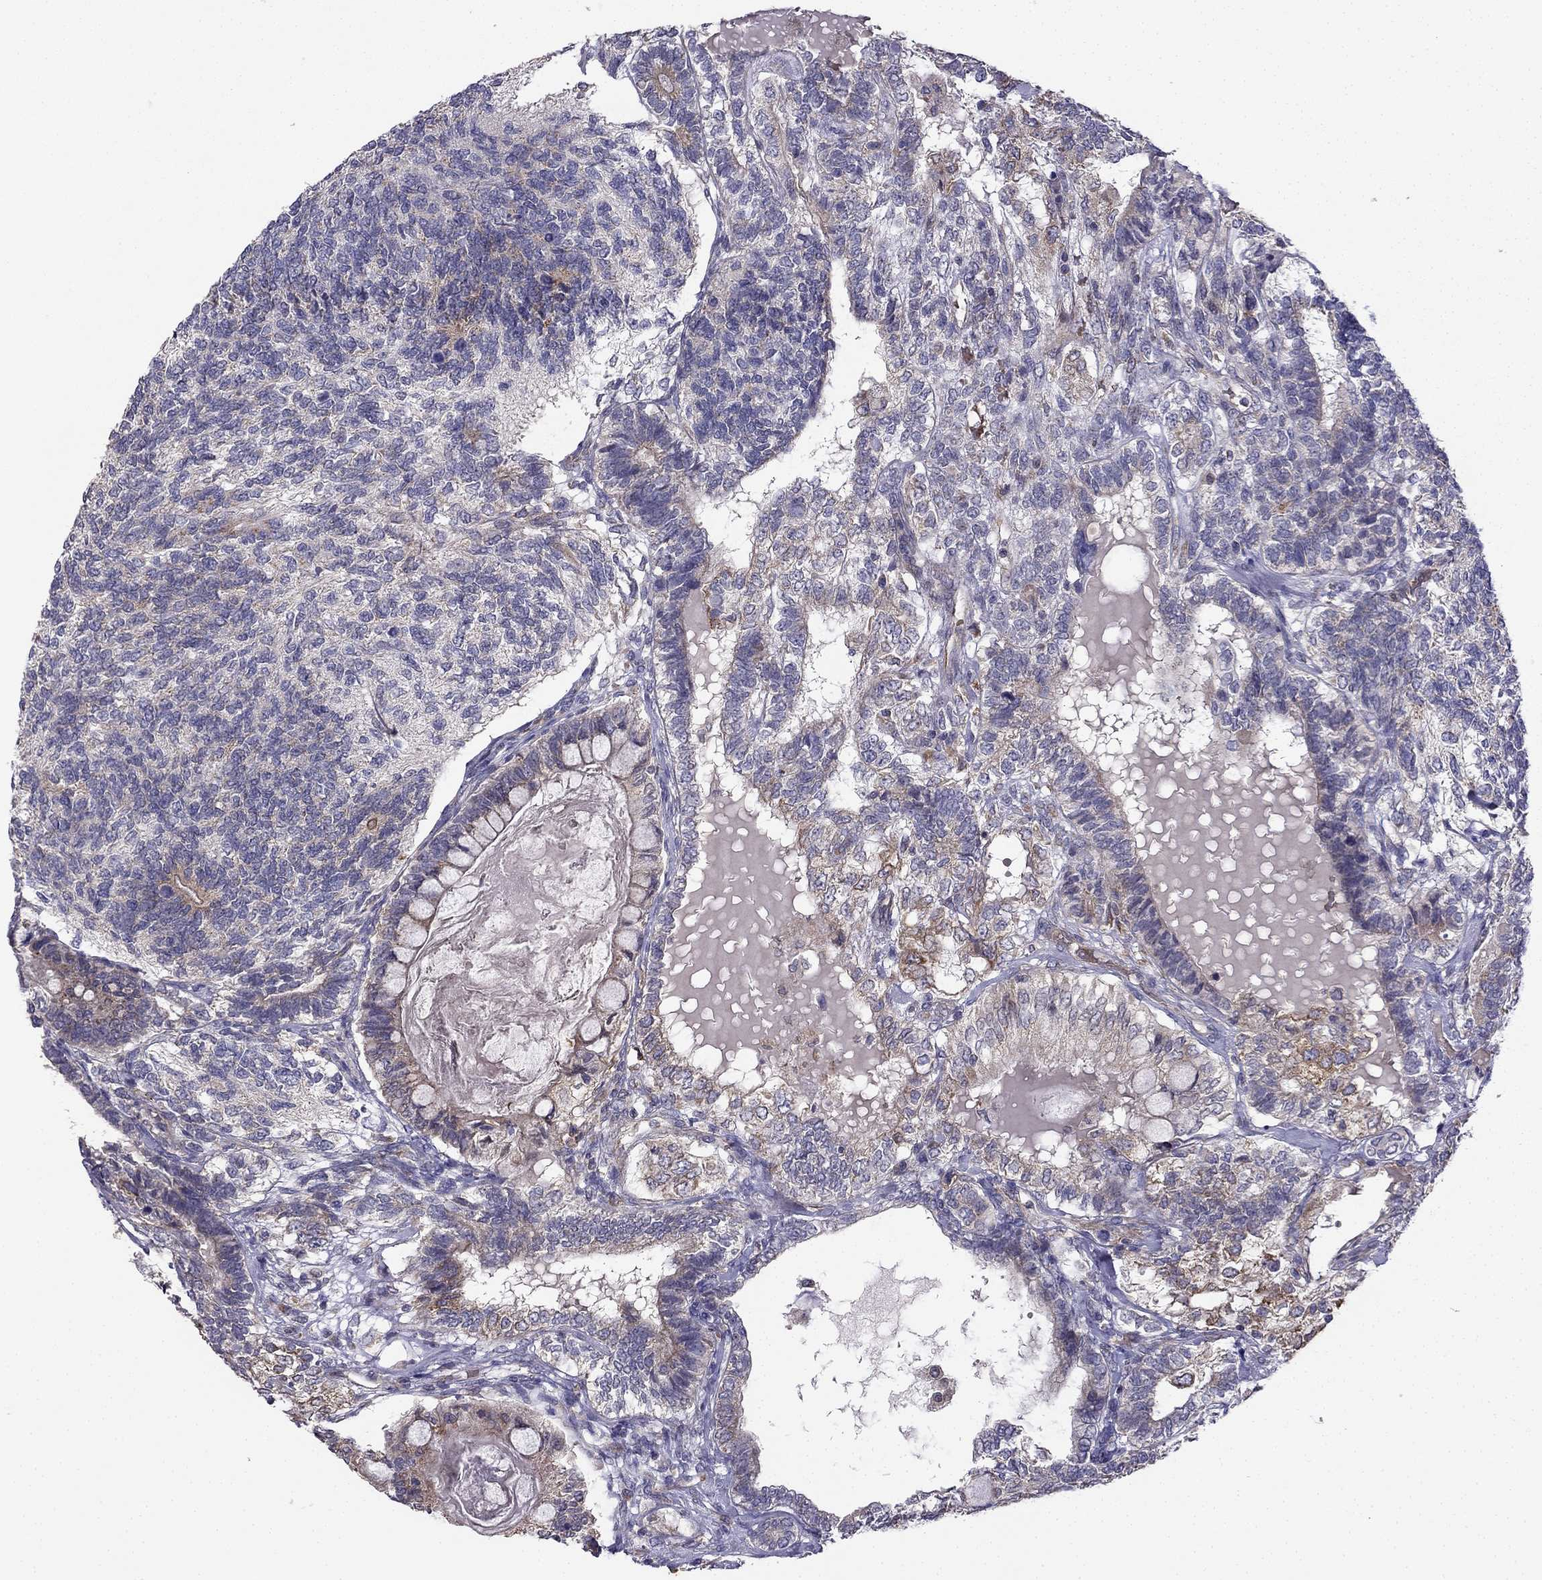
{"staining": {"intensity": "moderate", "quantity": "25%-75%", "location": "cytoplasmic/membranous"}, "tissue": "testis cancer", "cell_type": "Tumor cells", "image_type": "cancer", "snomed": [{"axis": "morphology", "description": "Seminoma, NOS"}, {"axis": "morphology", "description": "Carcinoma, Embryonal, NOS"}, {"axis": "topography", "description": "Testis"}], "caption": "Immunohistochemical staining of testis embryonal carcinoma displays moderate cytoplasmic/membranous protein positivity in about 25%-75% of tumor cells.", "gene": "B4GALT7", "patient": {"sex": "male", "age": 41}}